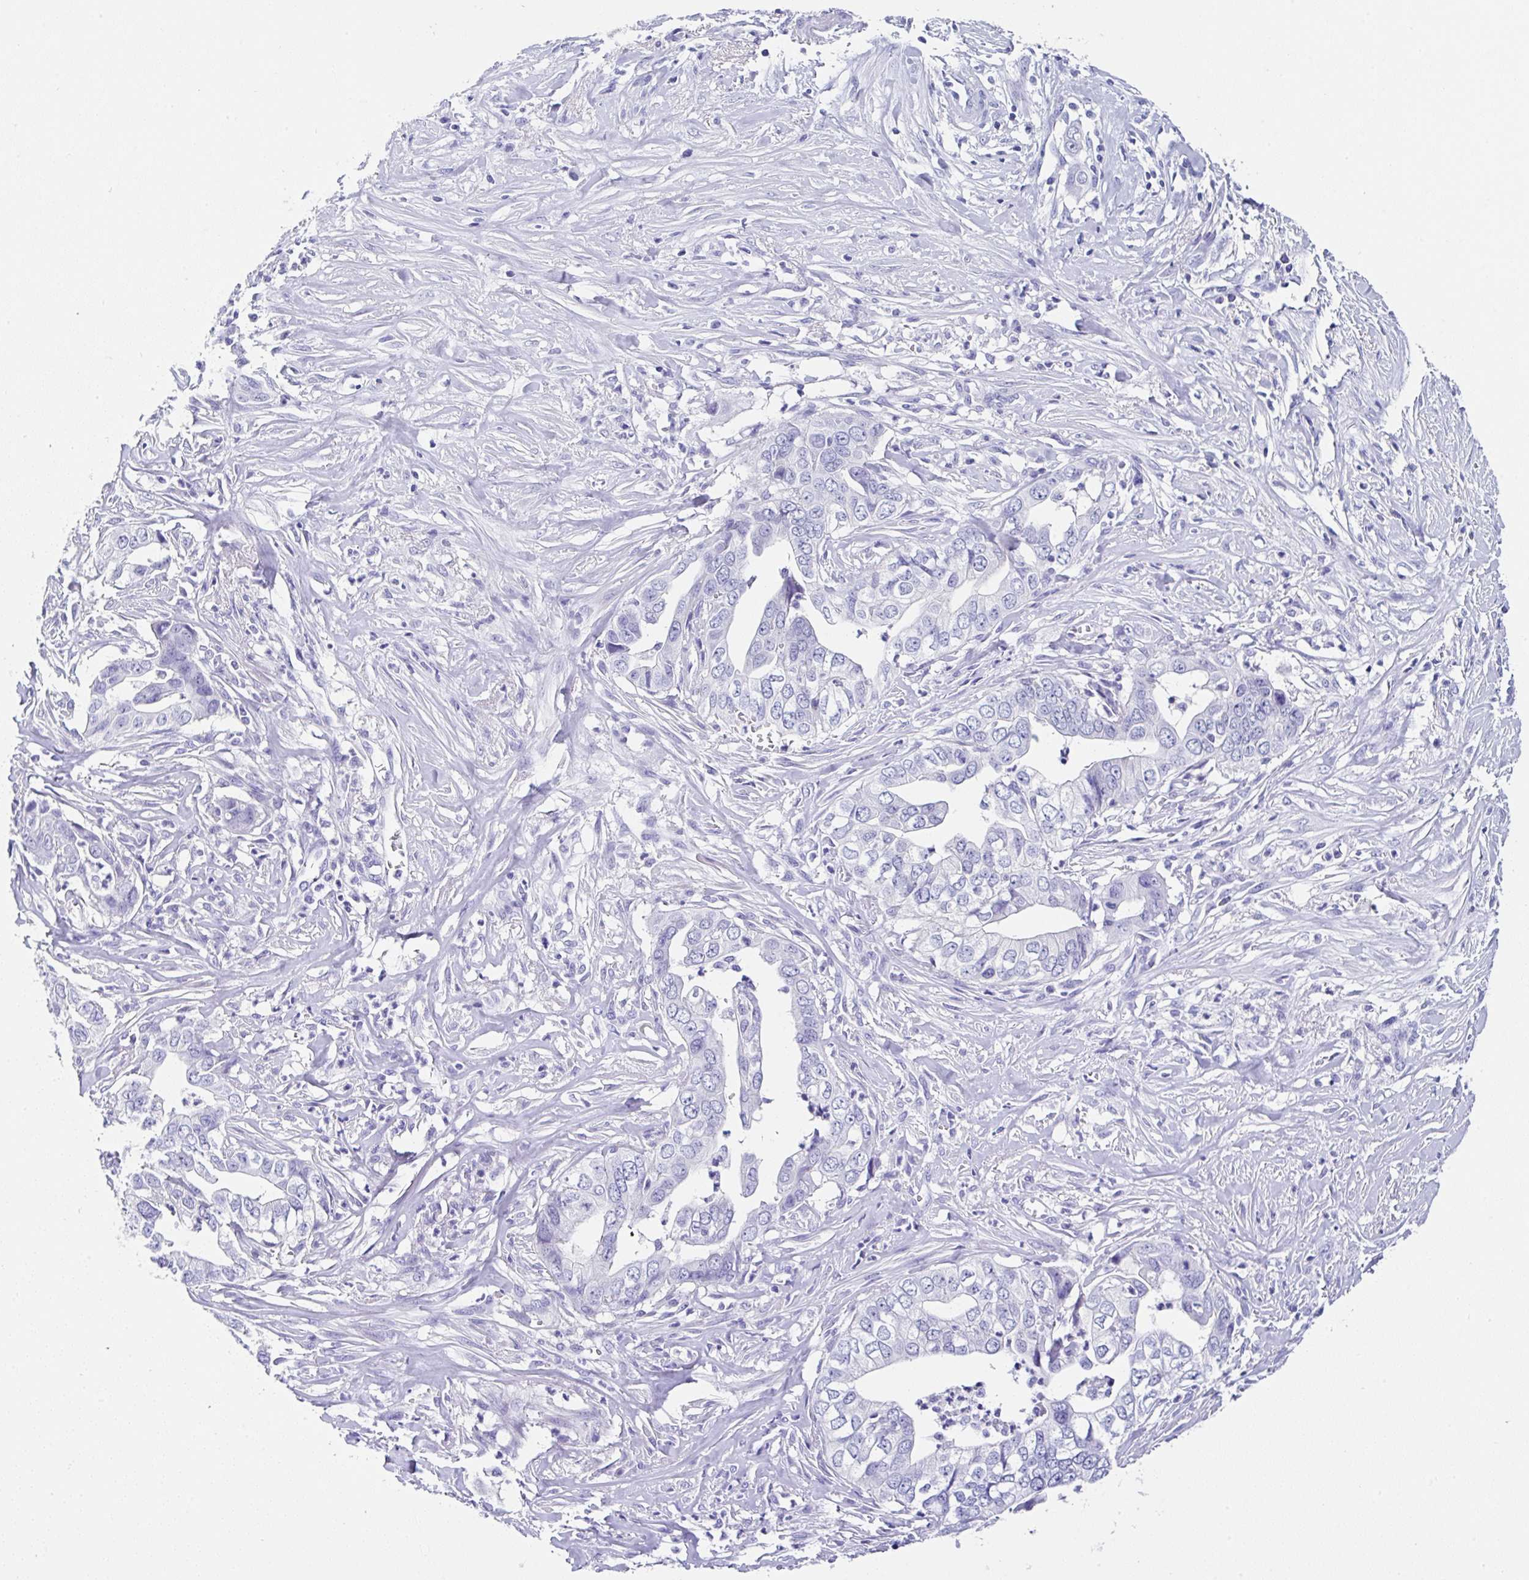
{"staining": {"intensity": "negative", "quantity": "none", "location": "none"}, "tissue": "liver cancer", "cell_type": "Tumor cells", "image_type": "cancer", "snomed": [{"axis": "morphology", "description": "Cholangiocarcinoma"}, {"axis": "topography", "description": "Liver"}], "caption": "There is no significant expression in tumor cells of liver cancer. (Immunohistochemistry, brightfield microscopy, high magnification).", "gene": "UGT3A1", "patient": {"sex": "female", "age": 79}}